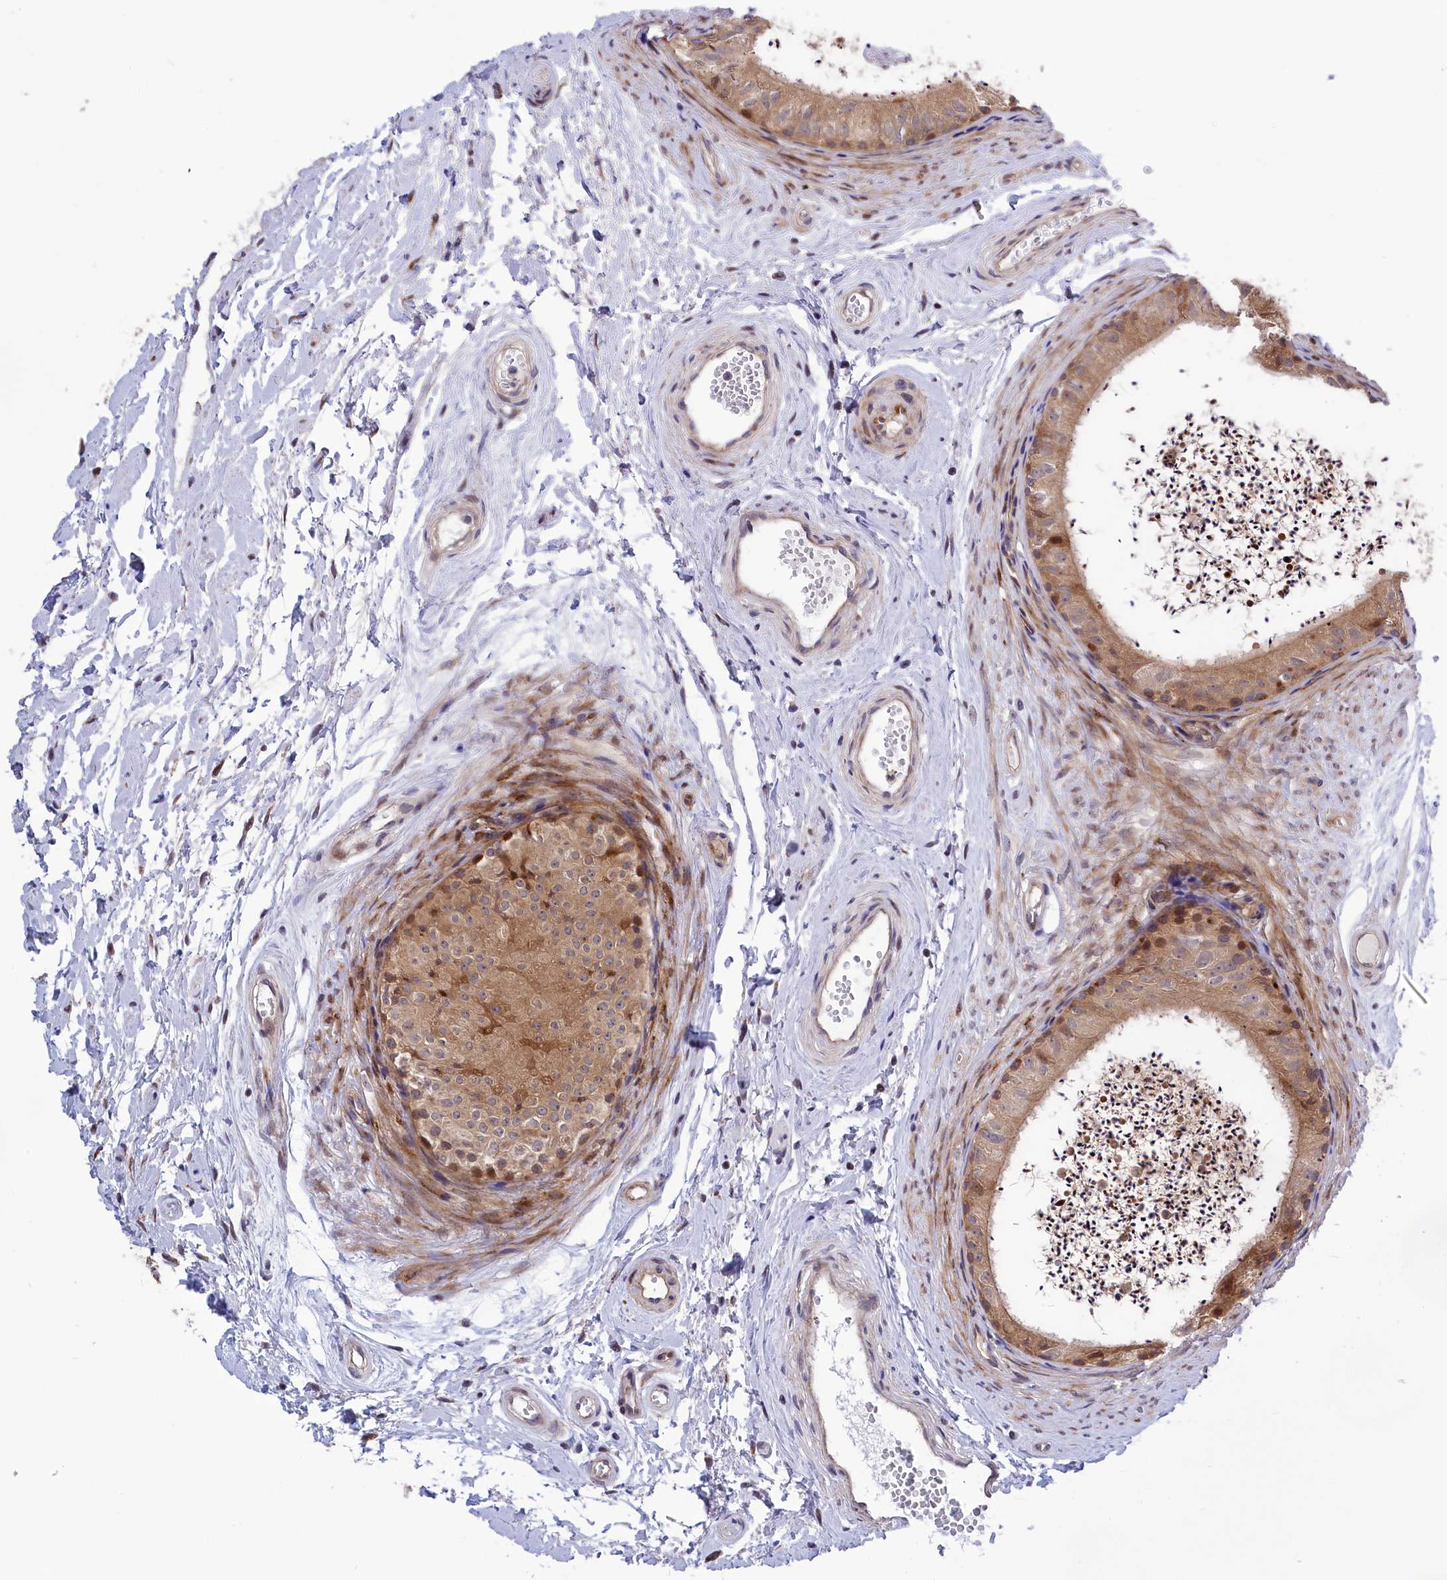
{"staining": {"intensity": "moderate", "quantity": ">75%", "location": "cytoplasmic/membranous,nuclear"}, "tissue": "epididymis", "cell_type": "Glandular cells", "image_type": "normal", "snomed": [{"axis": "morphology", "description": "Normal tissue, NOS"}, {"axis": "topography", "description": "Epididymis"}], "caption": "This photomicrograph shows immunohistochemistry staining of unremarkable epididymis, with medium moderate cytoplasmic/membranous,nuclear expression in about >75% of glandular cells.", "gene": "DDX60L", "patient": {"sex": "male", "age": 56}}